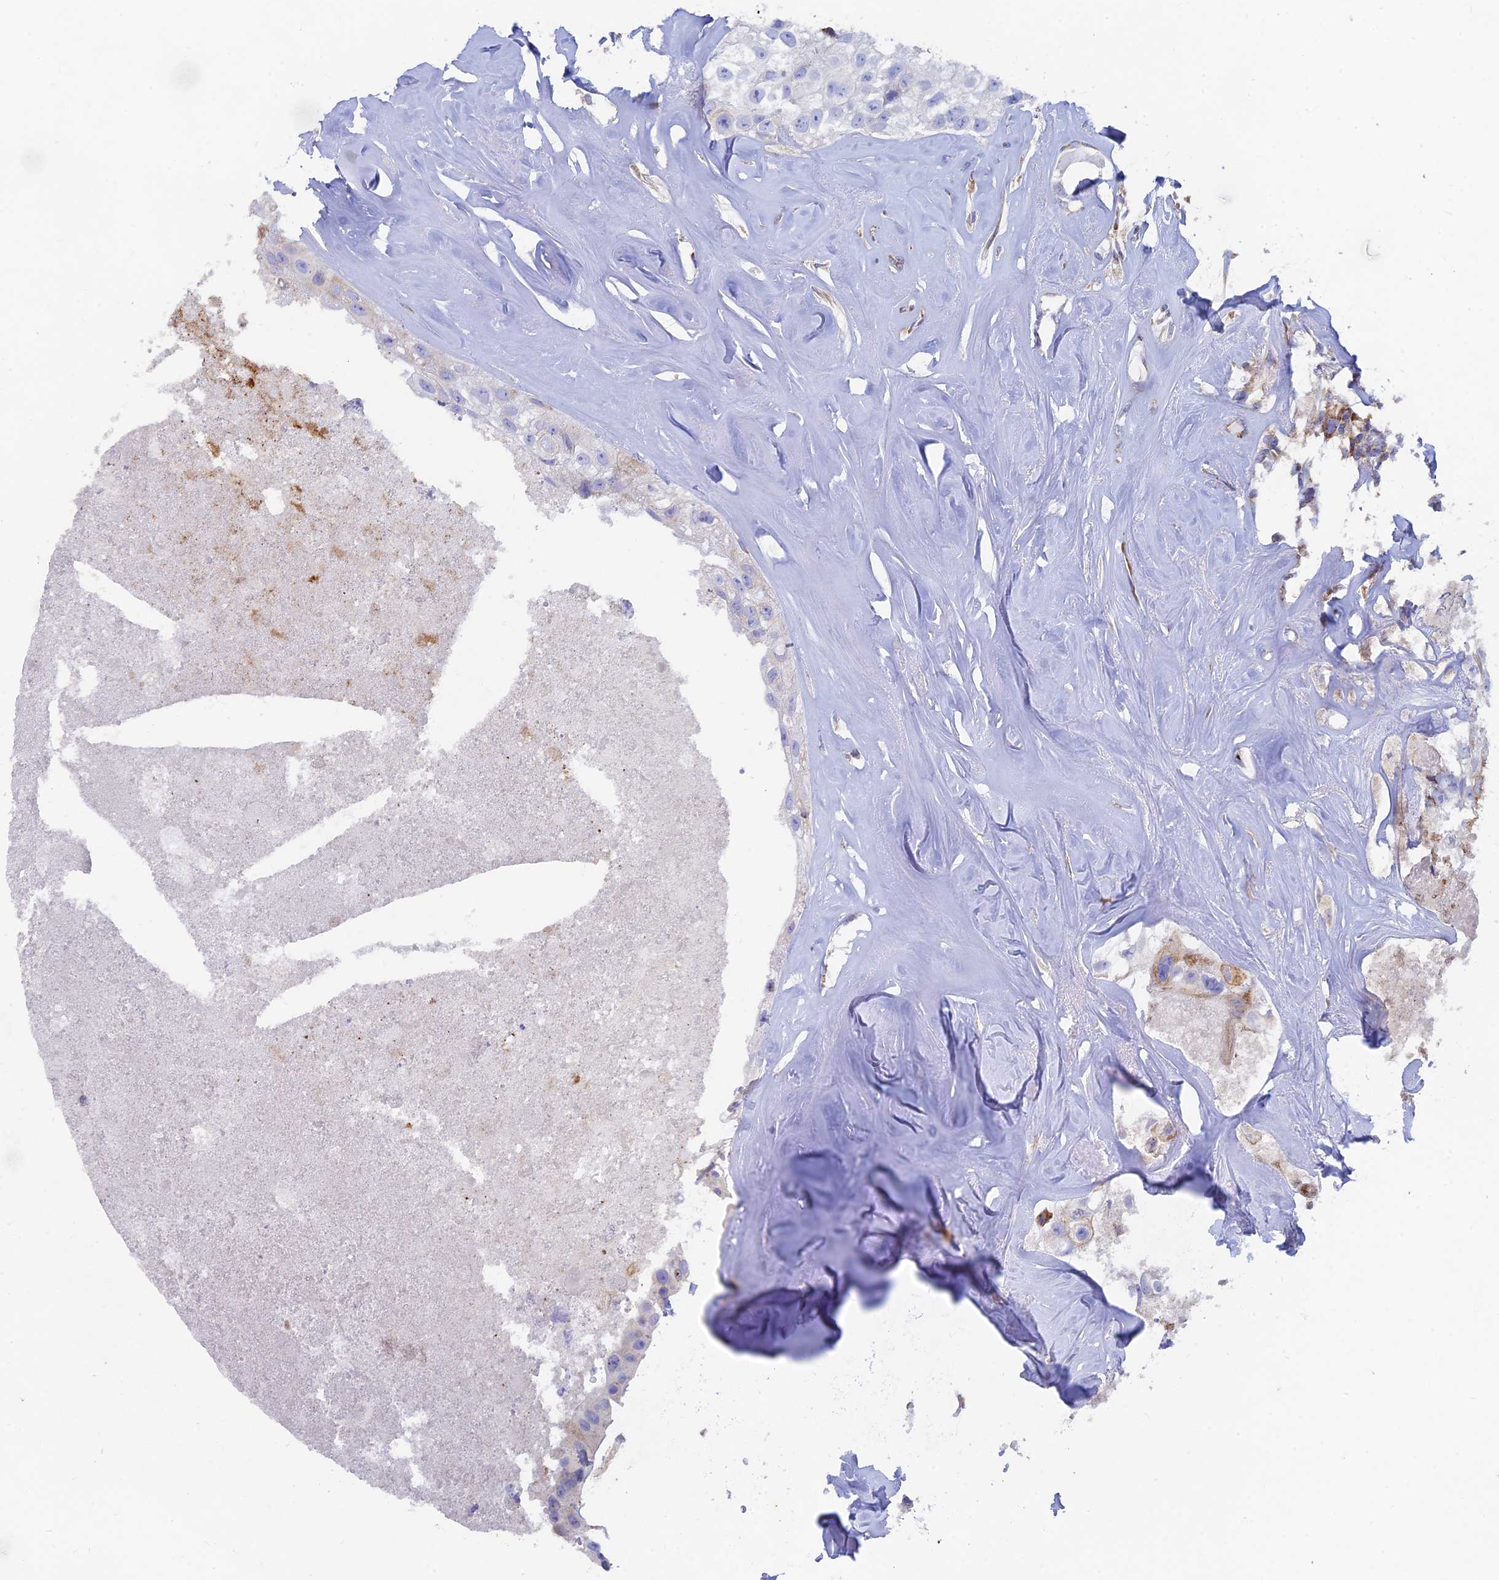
{"staining": {"intensity": "weak", "quantity": "<25%", "location": "cytoplasmic/membranous"}, "tissue": "head and neck cancer", "cell_type": "Tumor cells", "image_type": "cancer", "snomed": [{"axis": "morphology", "description": "Adenocarcinoma, NOS"}, {"axis": "morphology", "description": "Adenocarcinoma, metastatic, NOS"}, {"axis": "topography", "description": "Head-Neck"}], "caption": "A high-resolution photomicrograph shows IHC staining of head and neck cancer, which shows no significant expression in tumor cells. The staining is performed using DAB (3,3'-diaminobenzidine) brown chromogen with nuclei counter-stained in using hematoxylin.", "gene": "WDR35", "patient": {"sex": "male", "age": 75}}